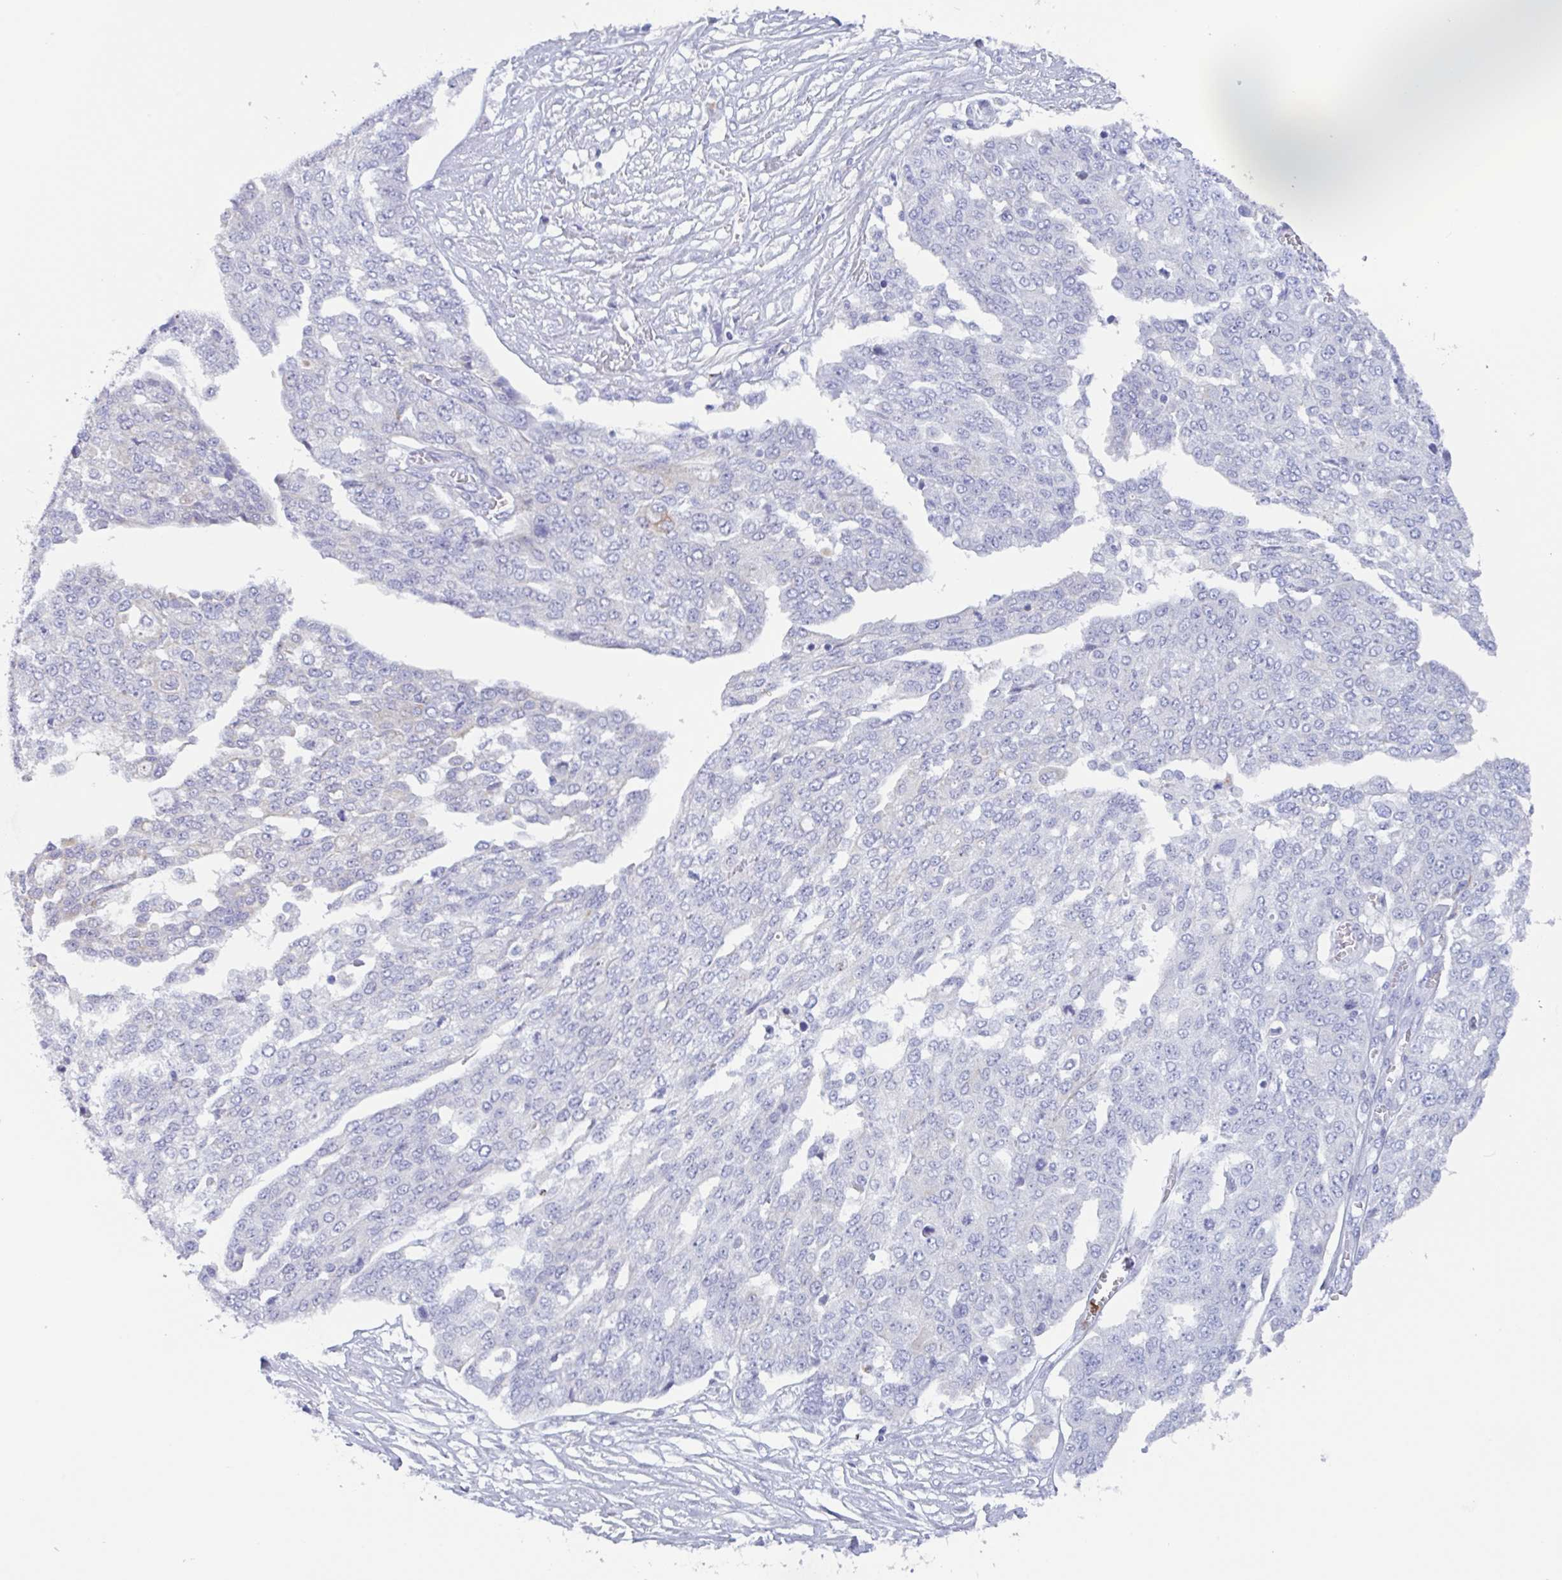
{"staining": {"intensity": "negative", "quantity": "none", "location": "none"}, "tissue": "ovarian cancer", "cell_type": "Tumor cells", "image_type": "cancer", "snomed": [{"axis": "morphology", "description": "Cystadenocarcinoma, serous, NOS"}, {"axis": "topography", "description": "Soft tissue"}, {"axis": "topography", "description": "Ovary"}], "caption": "Tumor cells are negative for protein expression in human ovarian cancer (serous cystadenocarcinoma).", "gene": "DTWD2", "patient": {"sex": "female", "age": 57}}